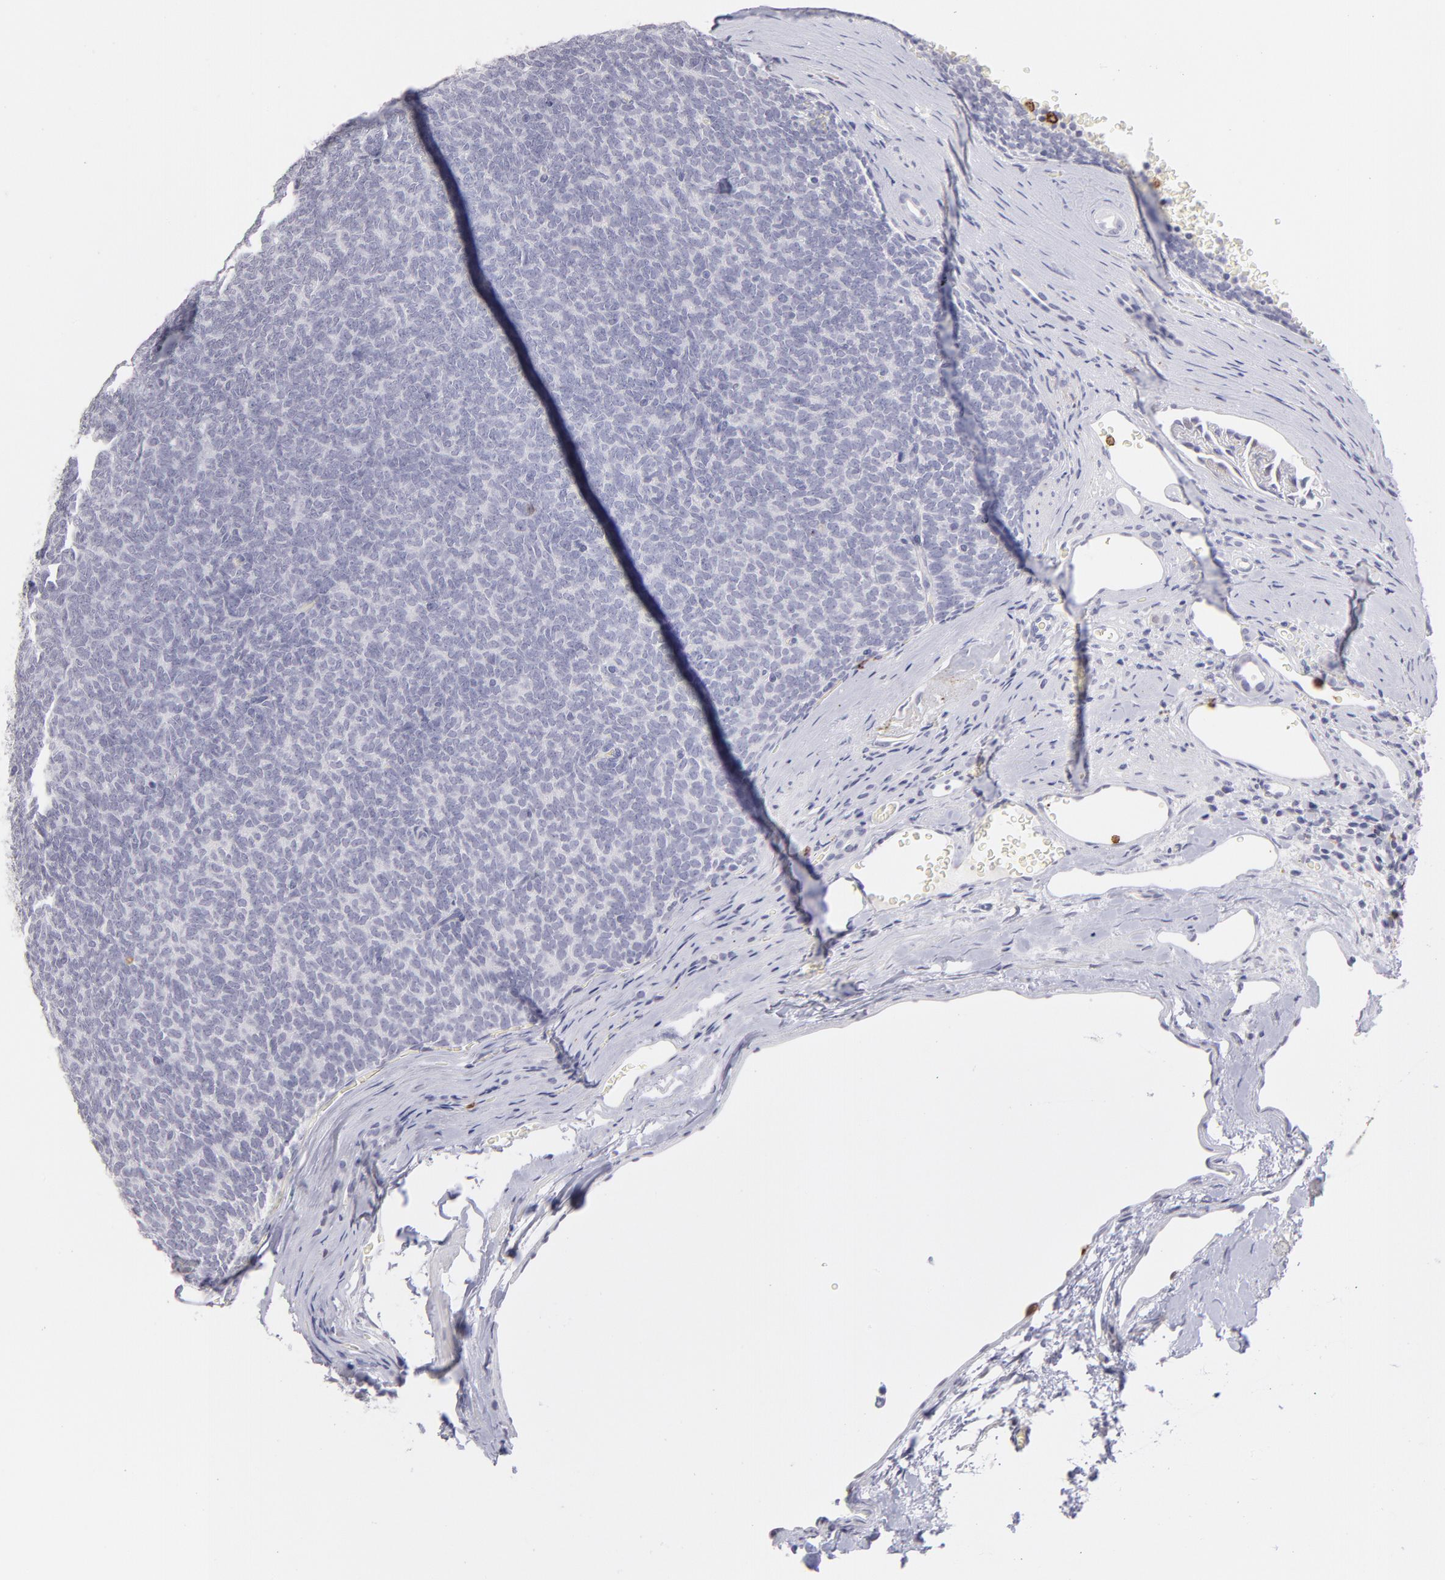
{"staining": {"intensity": "negative", "quantity": "none", "location": "none"}, "tissue": "renal cancer", "cell_type": "Tumor cells", "image_type": "cancer", "snomed": [{"axis": "morphology", "description": "Neoplasm, malignant, NOS"}, {"axis": "topography", "description": "Kidney"}], "caption": "A high-resolution micrograph shows immunohistochemistry (IHC) staining of renal cancer (neoplasm (malignant)), which exhibits no significant expression in tumor cells.", "gene": "LTB4R", "patient": {"sex": "male", "age": 28}}